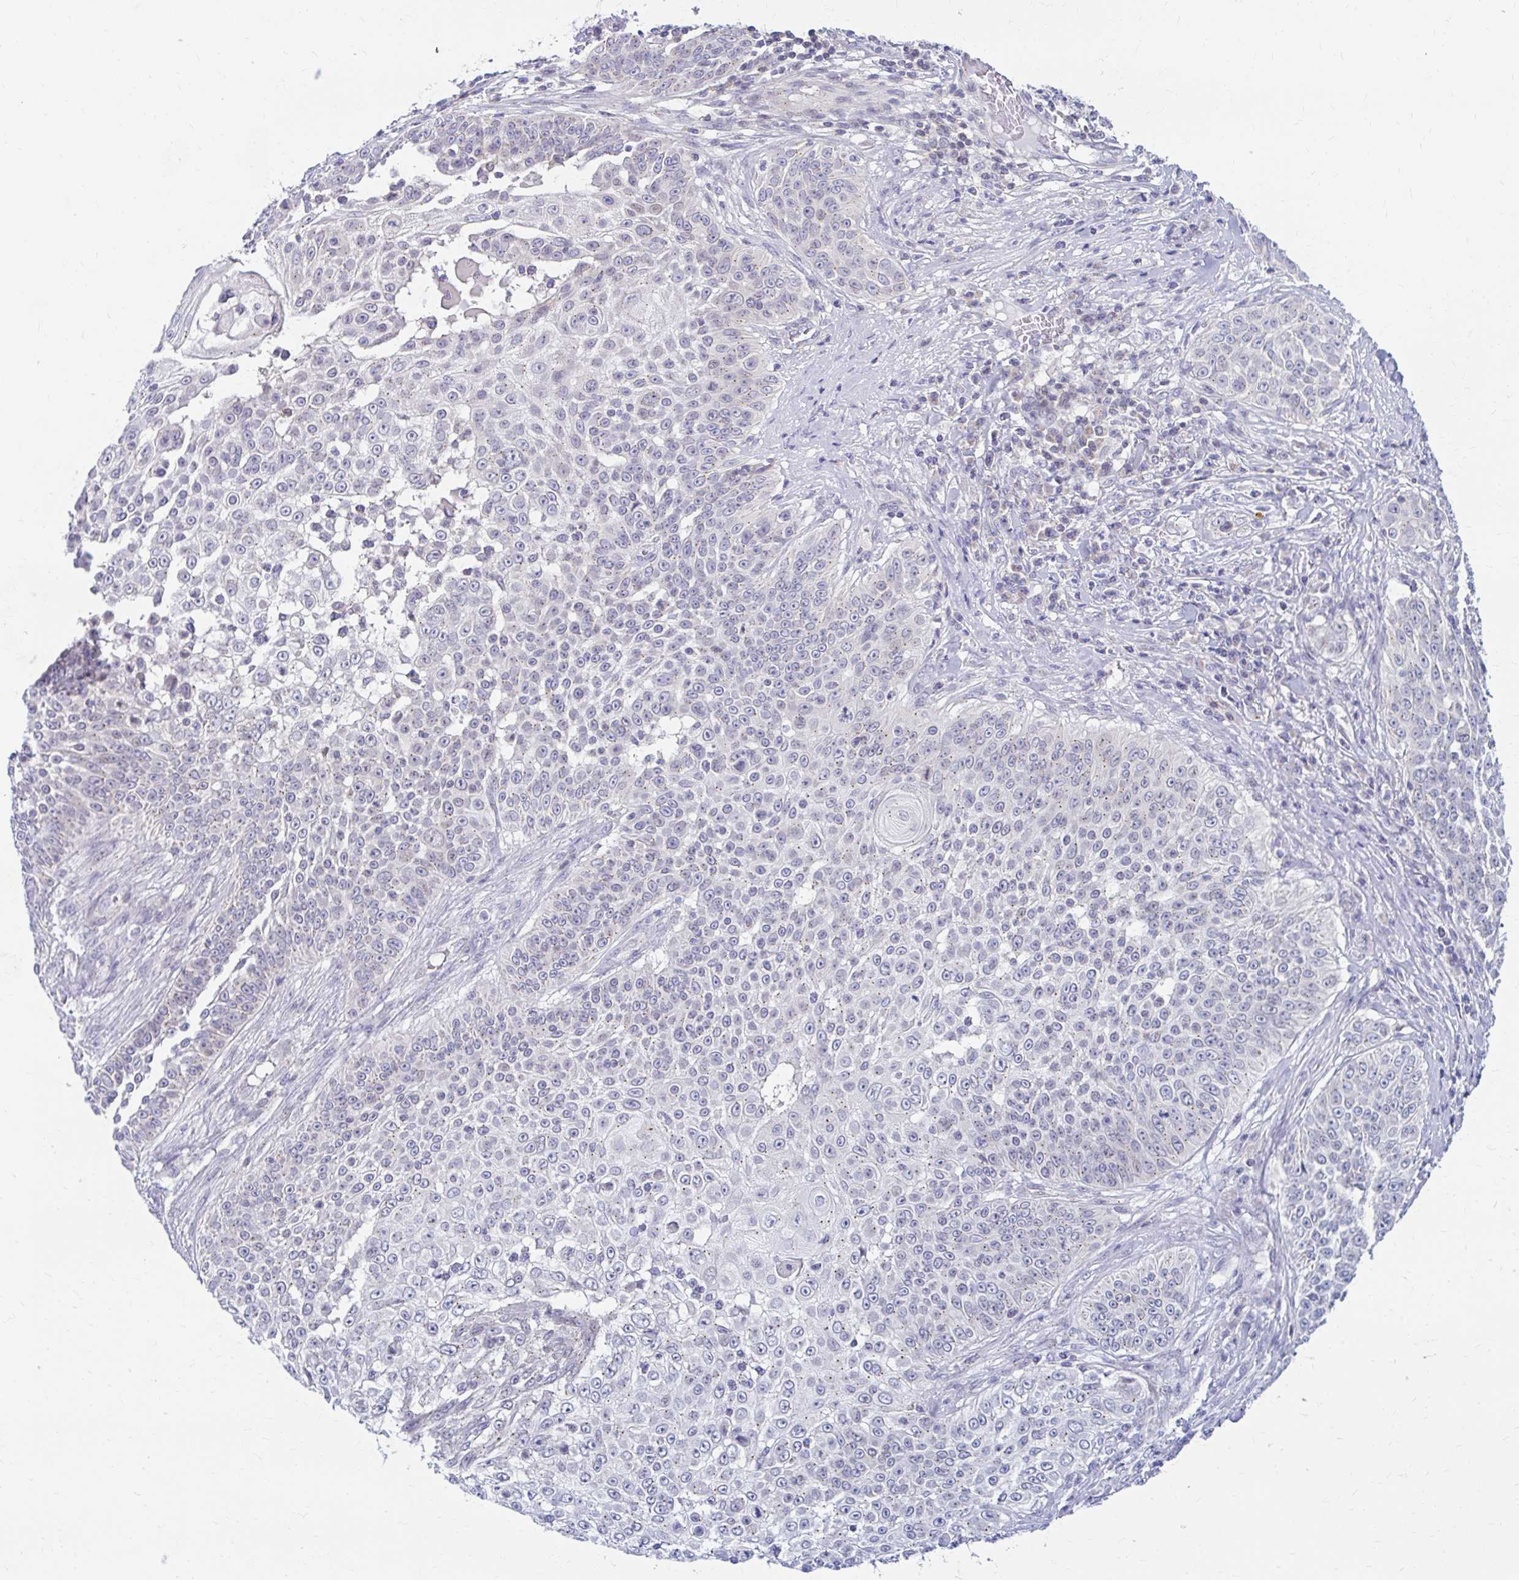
{"staining": {"intensity": "weak", "quantity": "25%-75%", "location": "cytoplasmic/membranous"}, "tissue": "skin cancer", "cell_type": "Tumor cells", "image_type": "cancer", "snomed": [{"axis": "morphology", "description": "Squamous cell carcinoma, NOS"}, {"axis": "topography", "description": "Skin"}], "caption": "Skin cancer was stained to show a protein in brown. There is low levels of weak cytoplasmic/membranous staining in approximately 25%-75% of tumor cells. The staining was performed using DAB to visualize the protein expression in brown, while the nuclei were stained in blue with hematoxylin (Magnification: 20x).", "gene": "RADIL", "patient": {"sex": "male", "age": 24}}